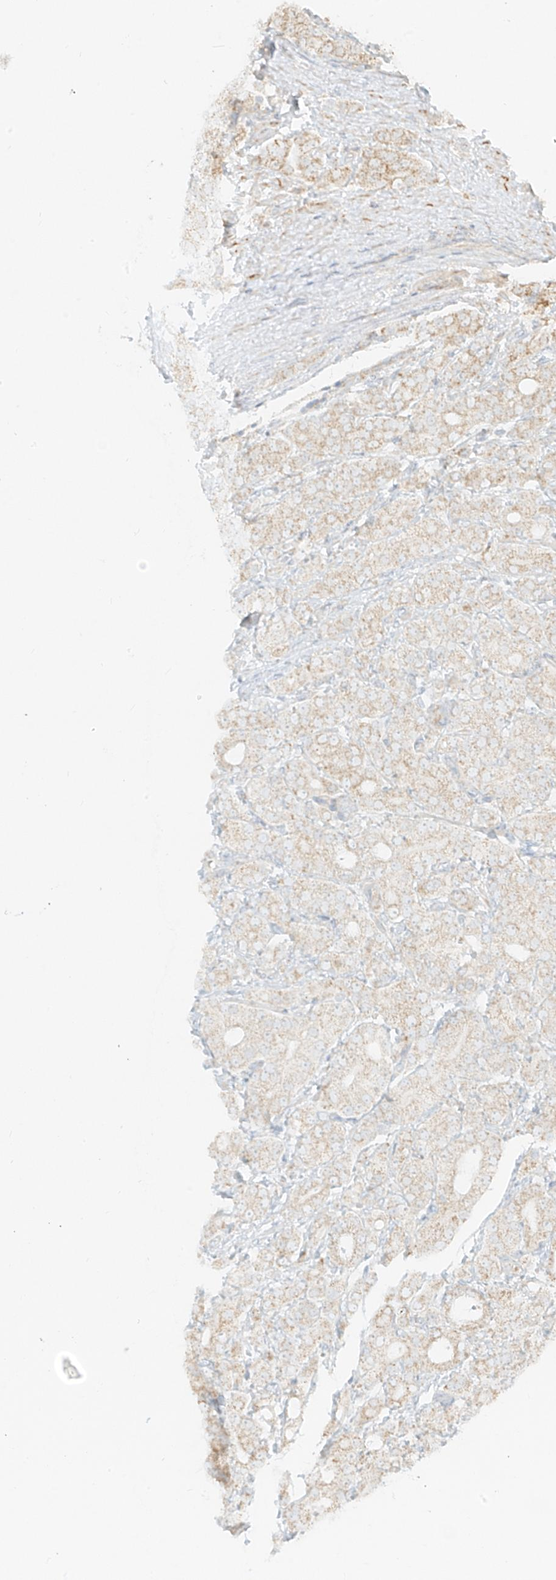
{"staining": {"intensity": "weak", "quantity": ">75%", "location": "cytoplasmic/membranous"}, "tissue": "prostate cancer", "cell_type": "Tumor cells", "image_type": "cancer", "snomed": [{"axis": "morphology", "description": "Adenocarcinoma, High grade"}, {"axis": "topography", "description": "Prostate"}], "caption": "There is low levels of weak cytoplasmic/membranous expression in tumor cells of prostate high-grade adenocarcinoma, as demonstrated by immunohistochemical staining (brown color).", "gene": "ZIM3", "patient": {"sex": "male", "age": 57}}